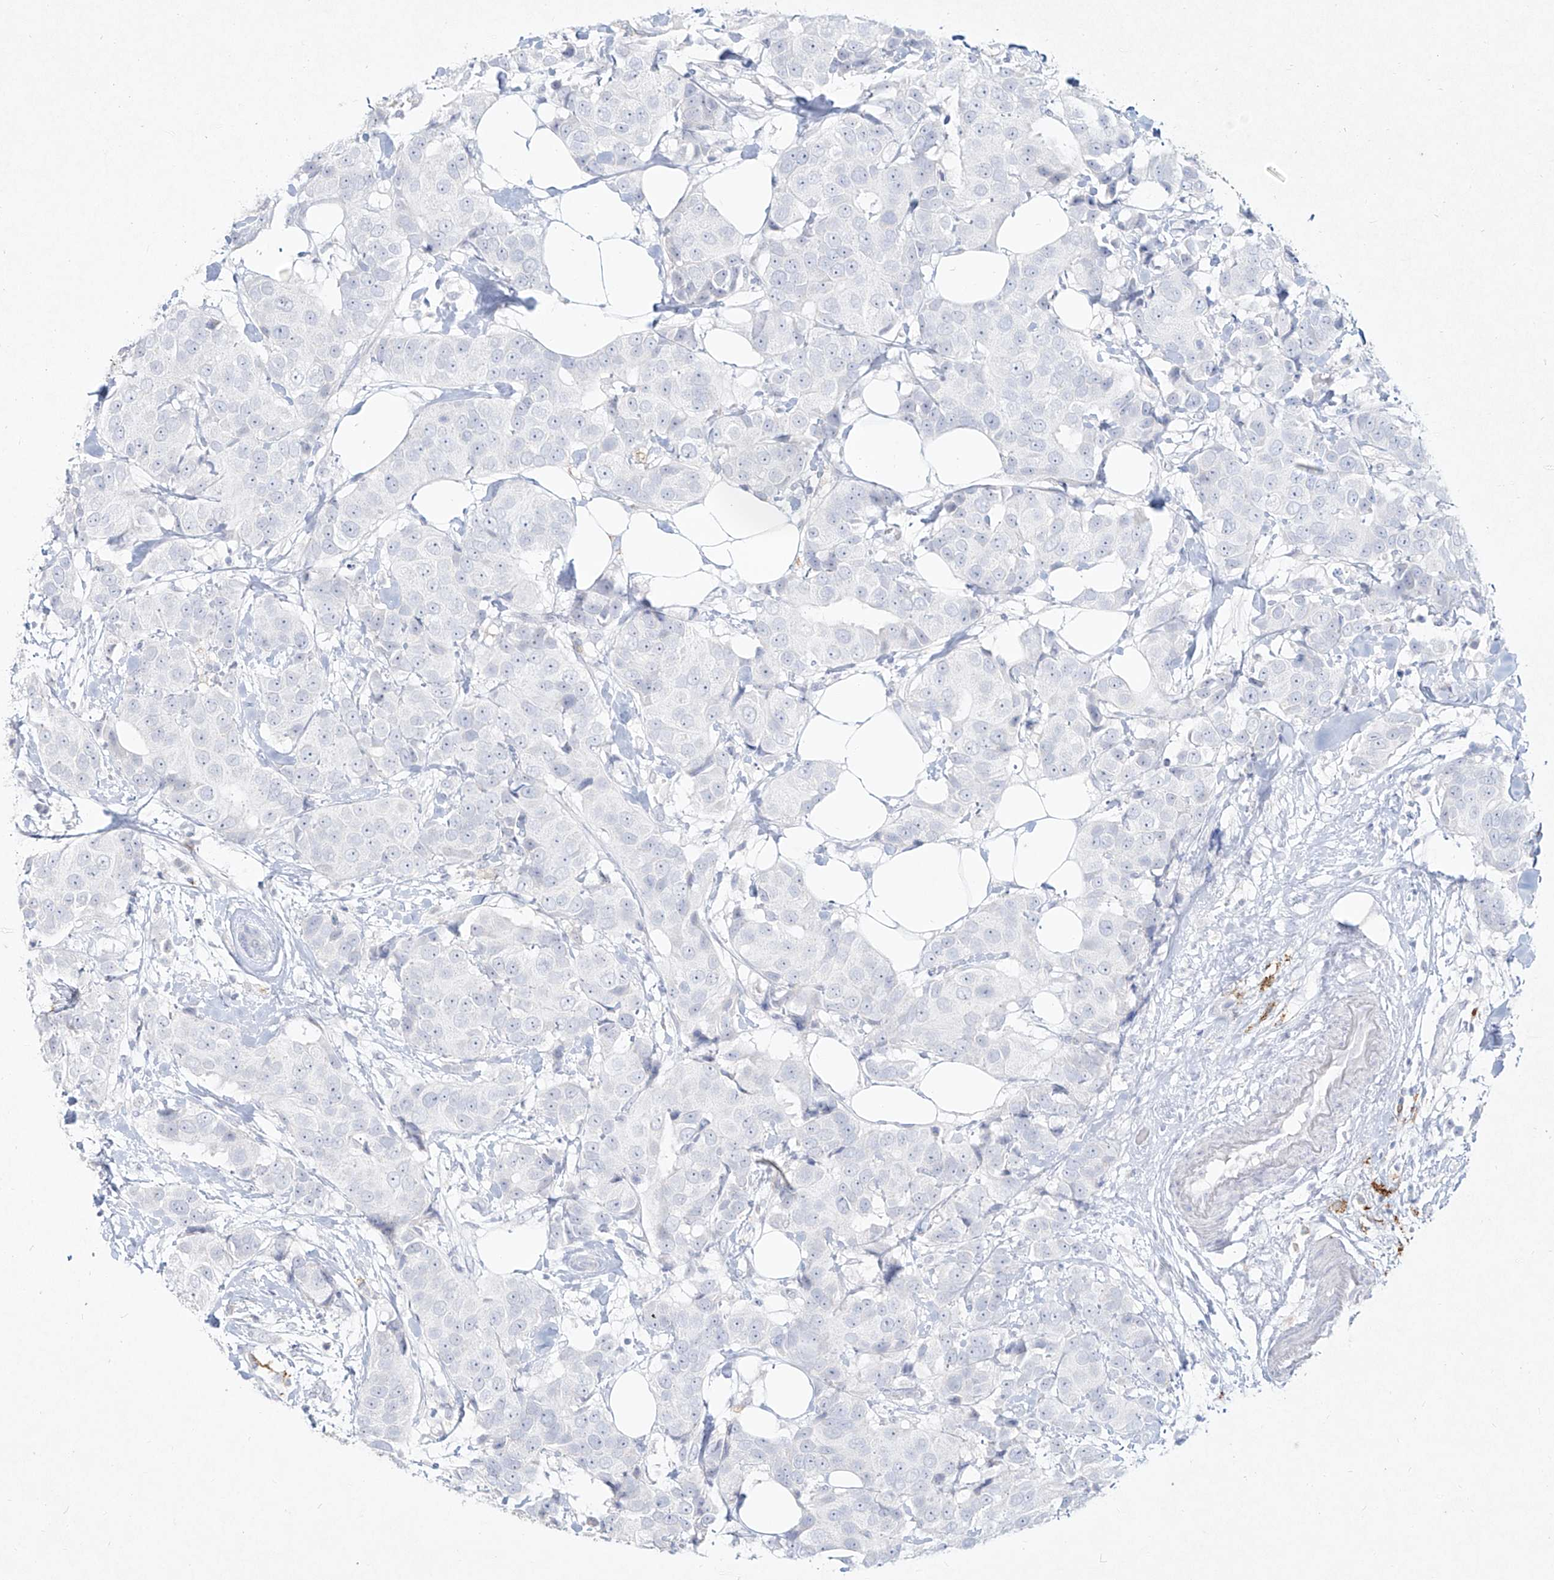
{"staining": {"intensity": "negative", "quantity": "none", "location": "none"}, "tissue": "breast cancer", "cell_type": "Tumor cells", "image_type": "cancer", "snomed": [{"axis": "morphology", "description": "Normal tissue, NOS"}, {"axis": "morphology", "description": "Duct carcinoma"}, {"axis": "topography", "description": "Breast"}], "caption": "Tumor cells are negative for brown protein staining in breast intraductal carcinoma. (DAB (3,3'-diaminobenzidine) immunohistochemistry (IHC) visualized using brightfield microscopy, high magnification).", "gene": "CD209", "patient": {"sex": "female", "age": 39}}